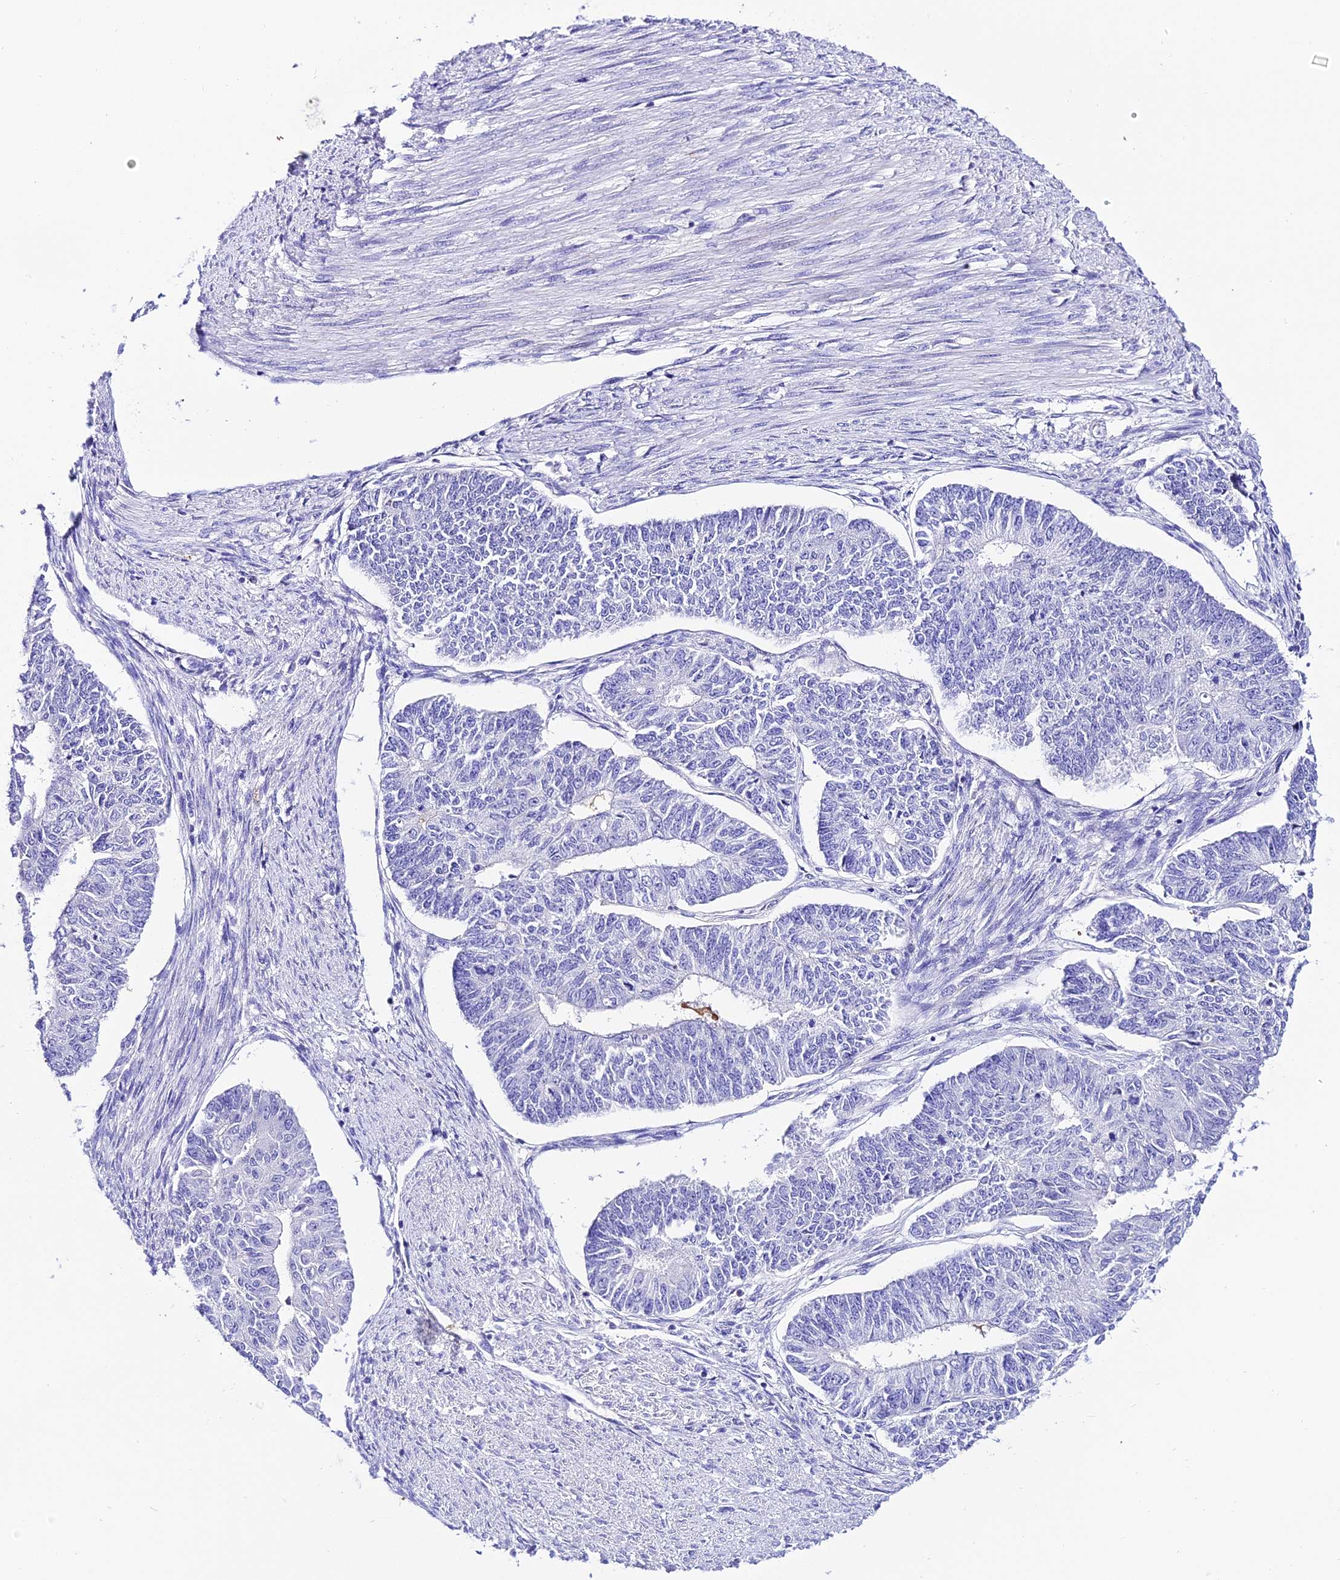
{"staining": {"intensity": "negative", "quantity": "none", "location": "none"}, "tissue": "endometrial cancer", "cell_type": "Tumor cells", "image_type": "cancer", "snomed": [{"axis": "morphology", "description": "Adenocarcinoma, NOS"}, {"axis": "topography", "description": "Endometrium"}], "caption": "IHC image of human endometrial cancer (adenocarcinoma) stained for a protein (brown), which reveals no staining in tumor cells. (DAB (3,3'-diaminobenzidine) immunohistochemistry with hematoxylin counter stain).", "gene": "DEFB106A", "patient": {"sex": "female", "age": 32}}